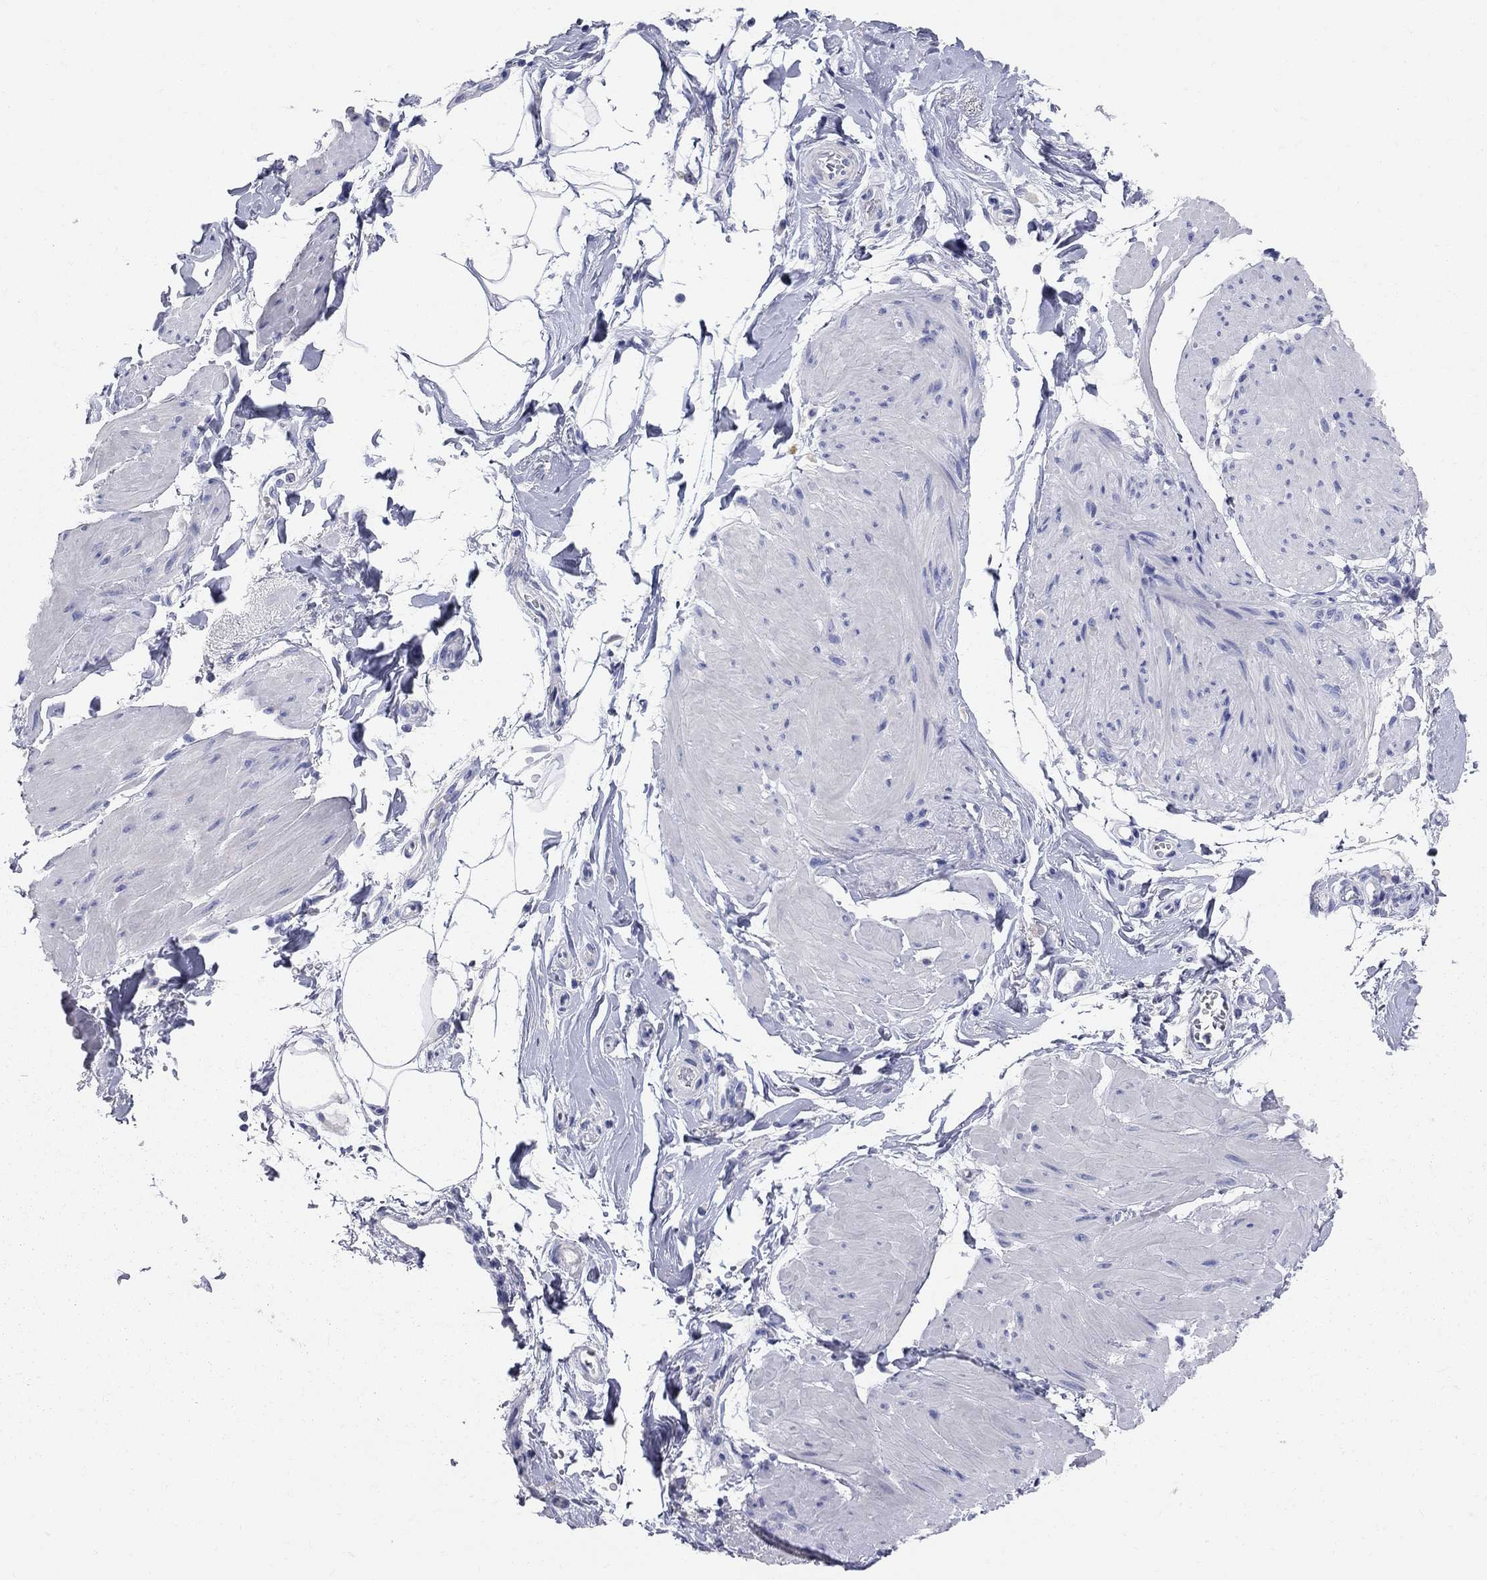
{"staining": {"intensity": "negative", "quantity": "none", "location": "none"}, "tissue": "smooth muscle", "cell_type": "Smooth muscle cells", "image_type": "normal", "snomed": [{"axis": "morphology", "description": "Normal tissue, NOS"}, {"axis": "topography", "description": "Adipose tissue"}, {"axis": "topography", "description": "Smooth muscle"}, {"axis": "topography", "description": "Peripheral nerve tissue"}], "caption": "A high-resolution image shows immunohistochemistry (IHC) staining of benign smooth muscle, which exhibits no significant positivity in smooth muscle cells.", "gene": "AOX1", "patient": {"sex": "male", "age": 83}}